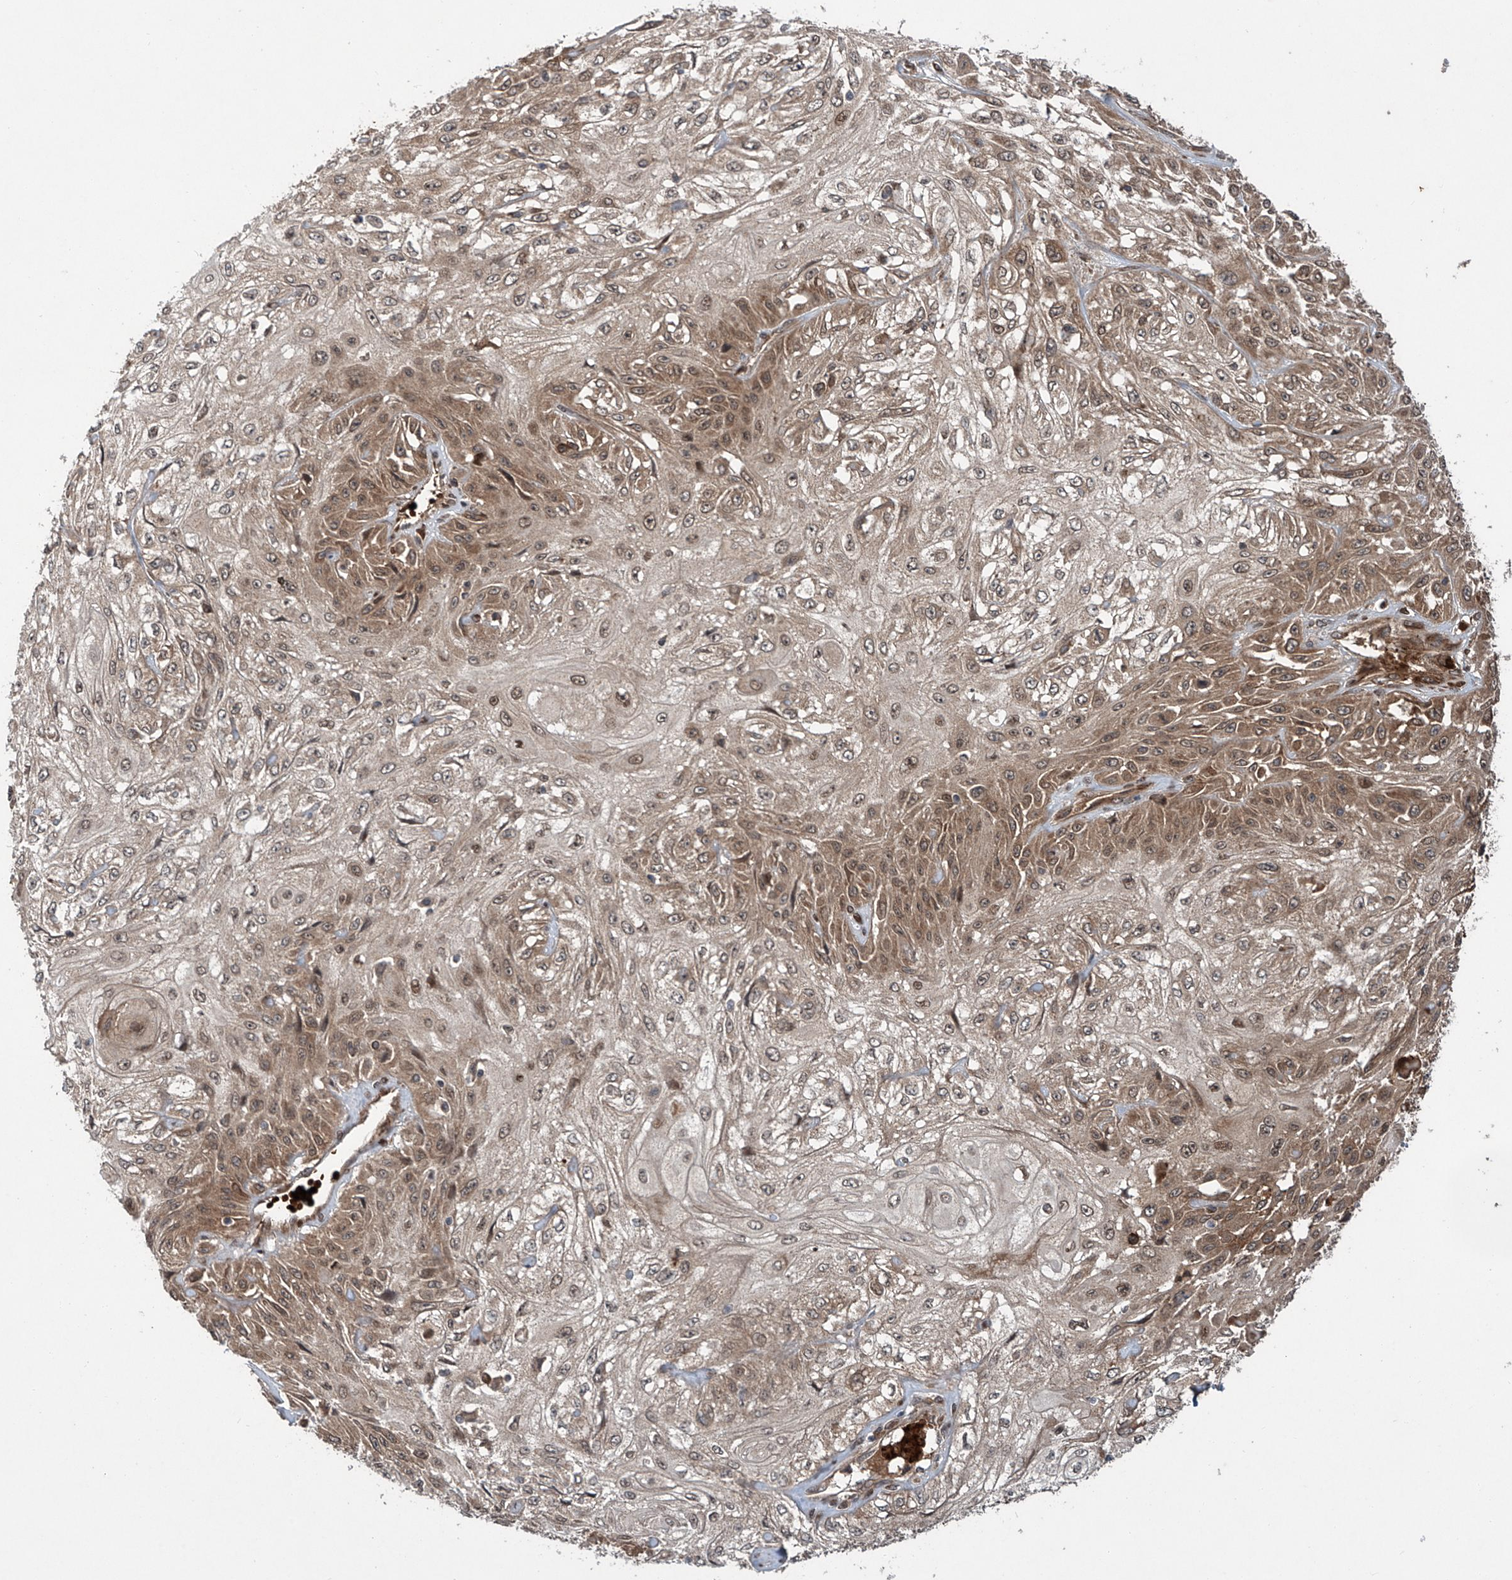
{"staining": {"intensity": "moderate", "quantity": "25%-75%", "location": "cytoplasmic/membranous"}, "tissue": "skin cancer", "cell_type": "Tumor cells", "image_type": "cancer", "snomed": [{"axis": "morphology", "description": "Squamous cell carcinoma, NOS"}, {"axis": "morphology", "description": "Squamous cell carcinoma, metastatic, NOS"}, {"axis": "topography", "description": "Skin"}, {"axis": "topography", "description": "Lymph node"}], "caption": "A medium amount of moderate cytoplasmic/membranous expression is identified in approximately 25%-75% of tumor cells in skin metastatic squamous cell carcinoma tissue. (Brightfield microscopy of DAB IHC at high magnification).", "gene": "ZDHHC9", "patient": {"sex": "male", "age": 75}}